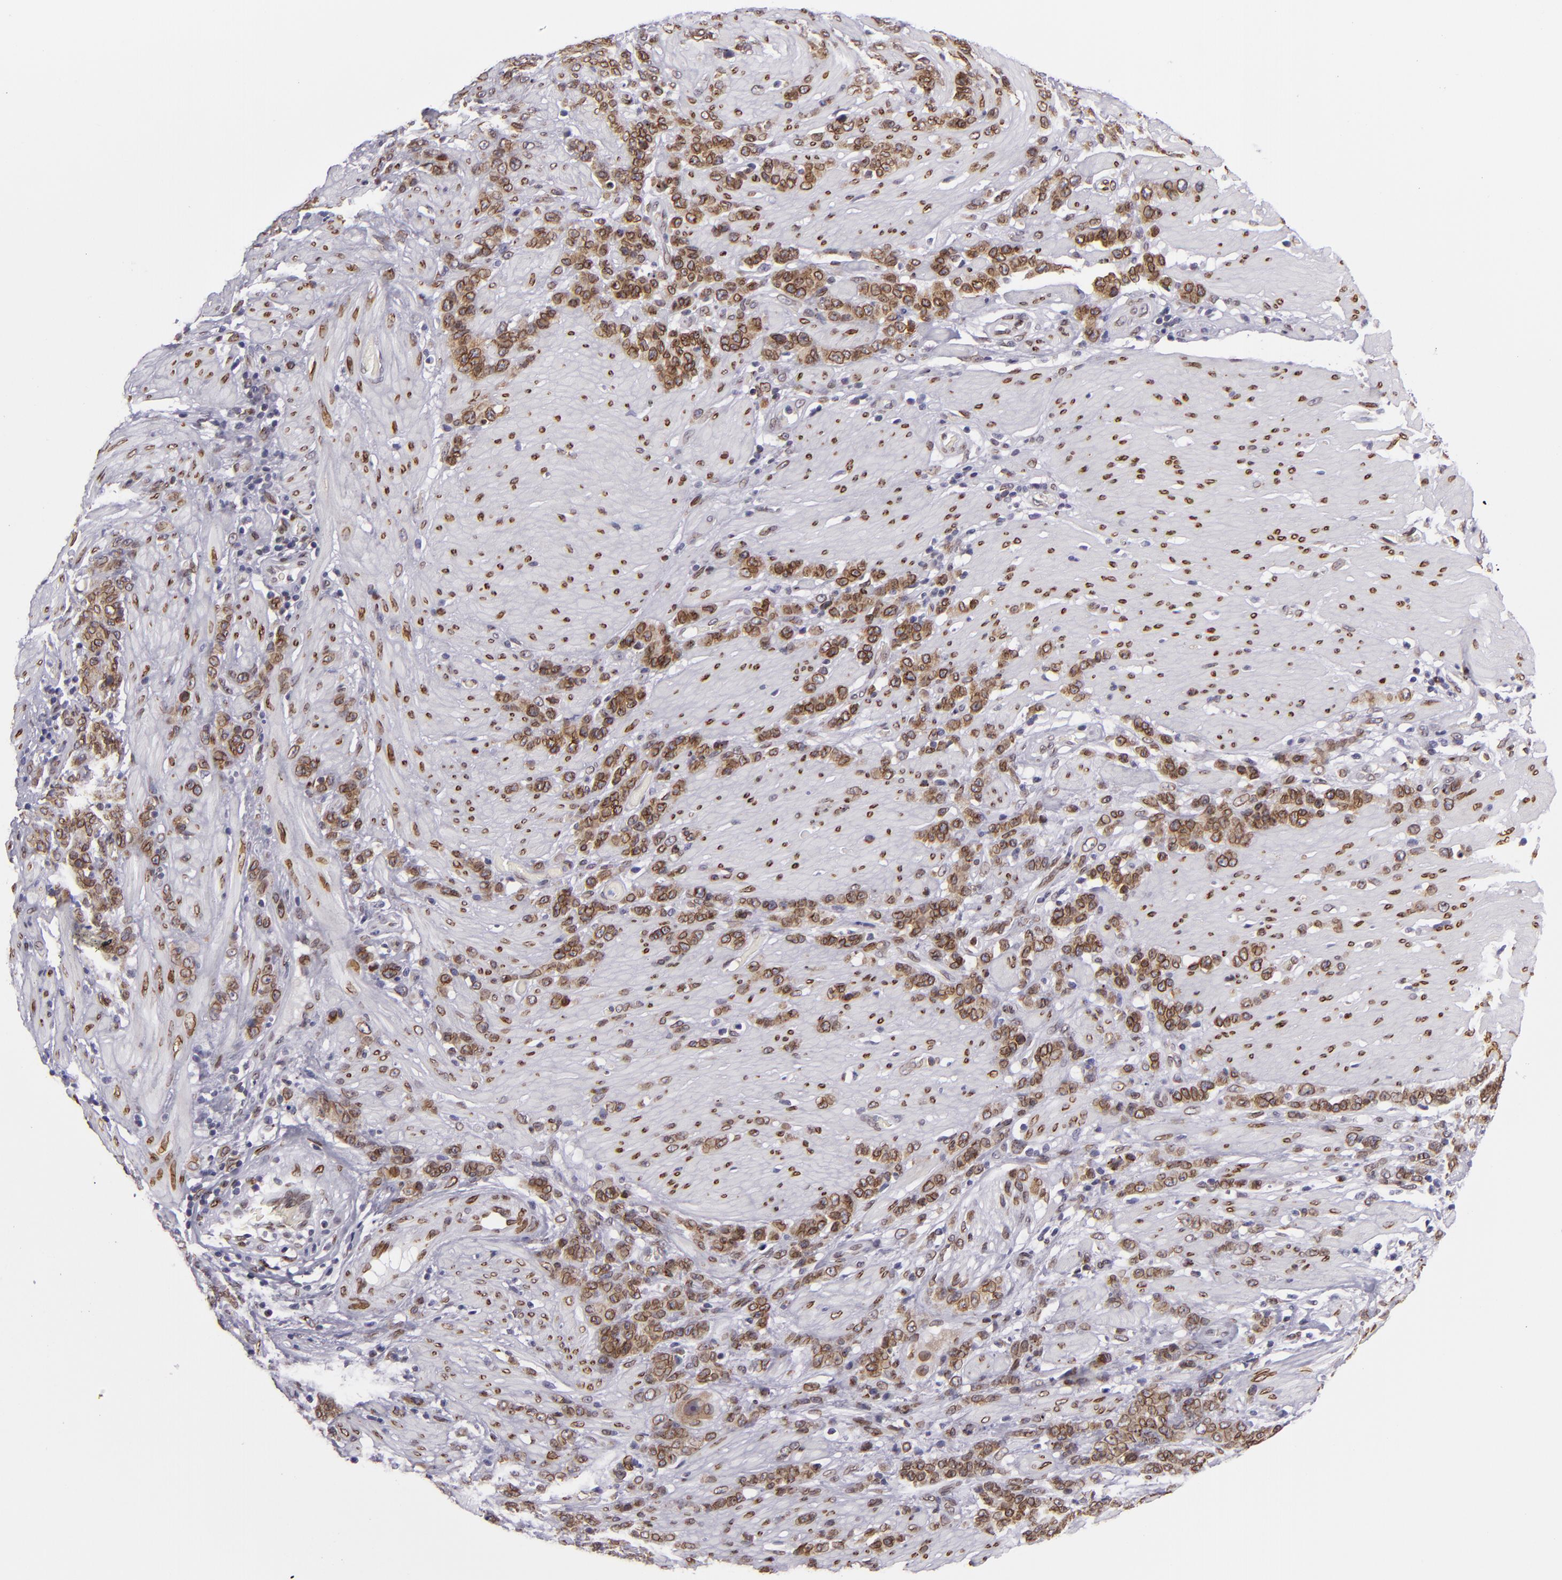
{"staining": {"intensity": "strong", "quantity": ">75%", "location": "nuclear"}, "tissue": "stomach cancer", "cell_type": "Tumor cells", "image_type": "cancer", "snomed": [{"axis": "morphology", "description": "Adenocarcinoma, NOS"}, {"axis": "topography", "description": "Stomach, lower"}], "caption": "Immunohistochemical staining of human adenocarcinoma (stomach) demonstrates high levels of strong nuclear protein expression in about >75% of tumor cells. (DAB (3,3'-diaminobenzidine) IHC with brightfield microscopy, high magnification).", "gene": "EMD", "patient": {"sex": "male", "age": 88}}